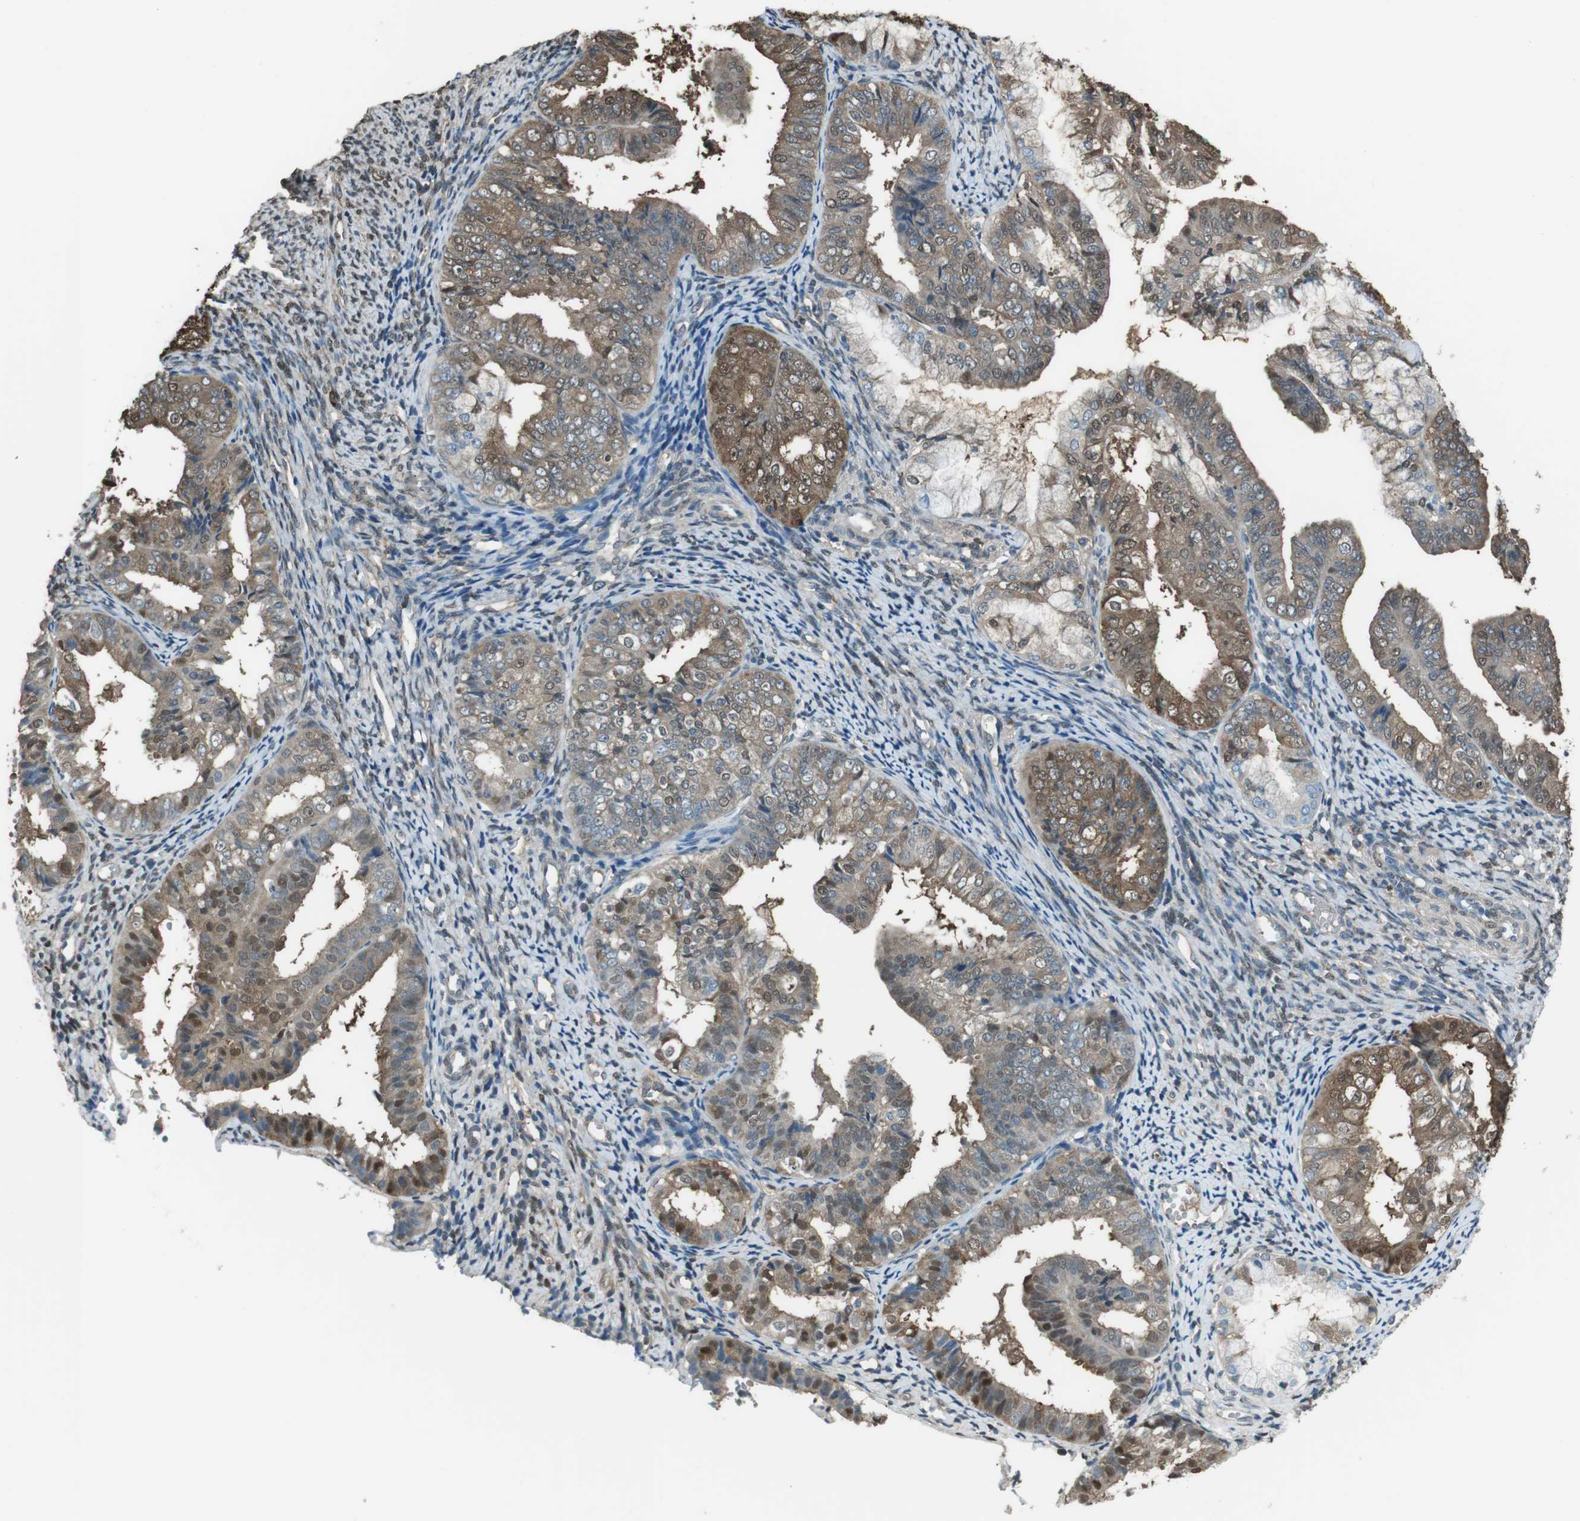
{"staining": {"intensity": "moderate", "quantity": "25%-75%", "location": "cytoplasmic/membranous,nuclear"}, "tissue": "endometrial cancer", "cell_type": "Tumor cells", "image_type": "cancer", "snomed": [{"axis": "morphology", "description": "Adenocarcinoma, NOS"}, {"axis": "topography", "description": "Endometrium"}], "caption": "IHC (DAB) staining of adenocarcinoma (endometrial) displays moderate cytoplasmic/membranous and nuclear protein positivity in about 25%-75% of tumor cells.", "gene": "TWSG1", "patient": {"sex": "female", "age": 63}}